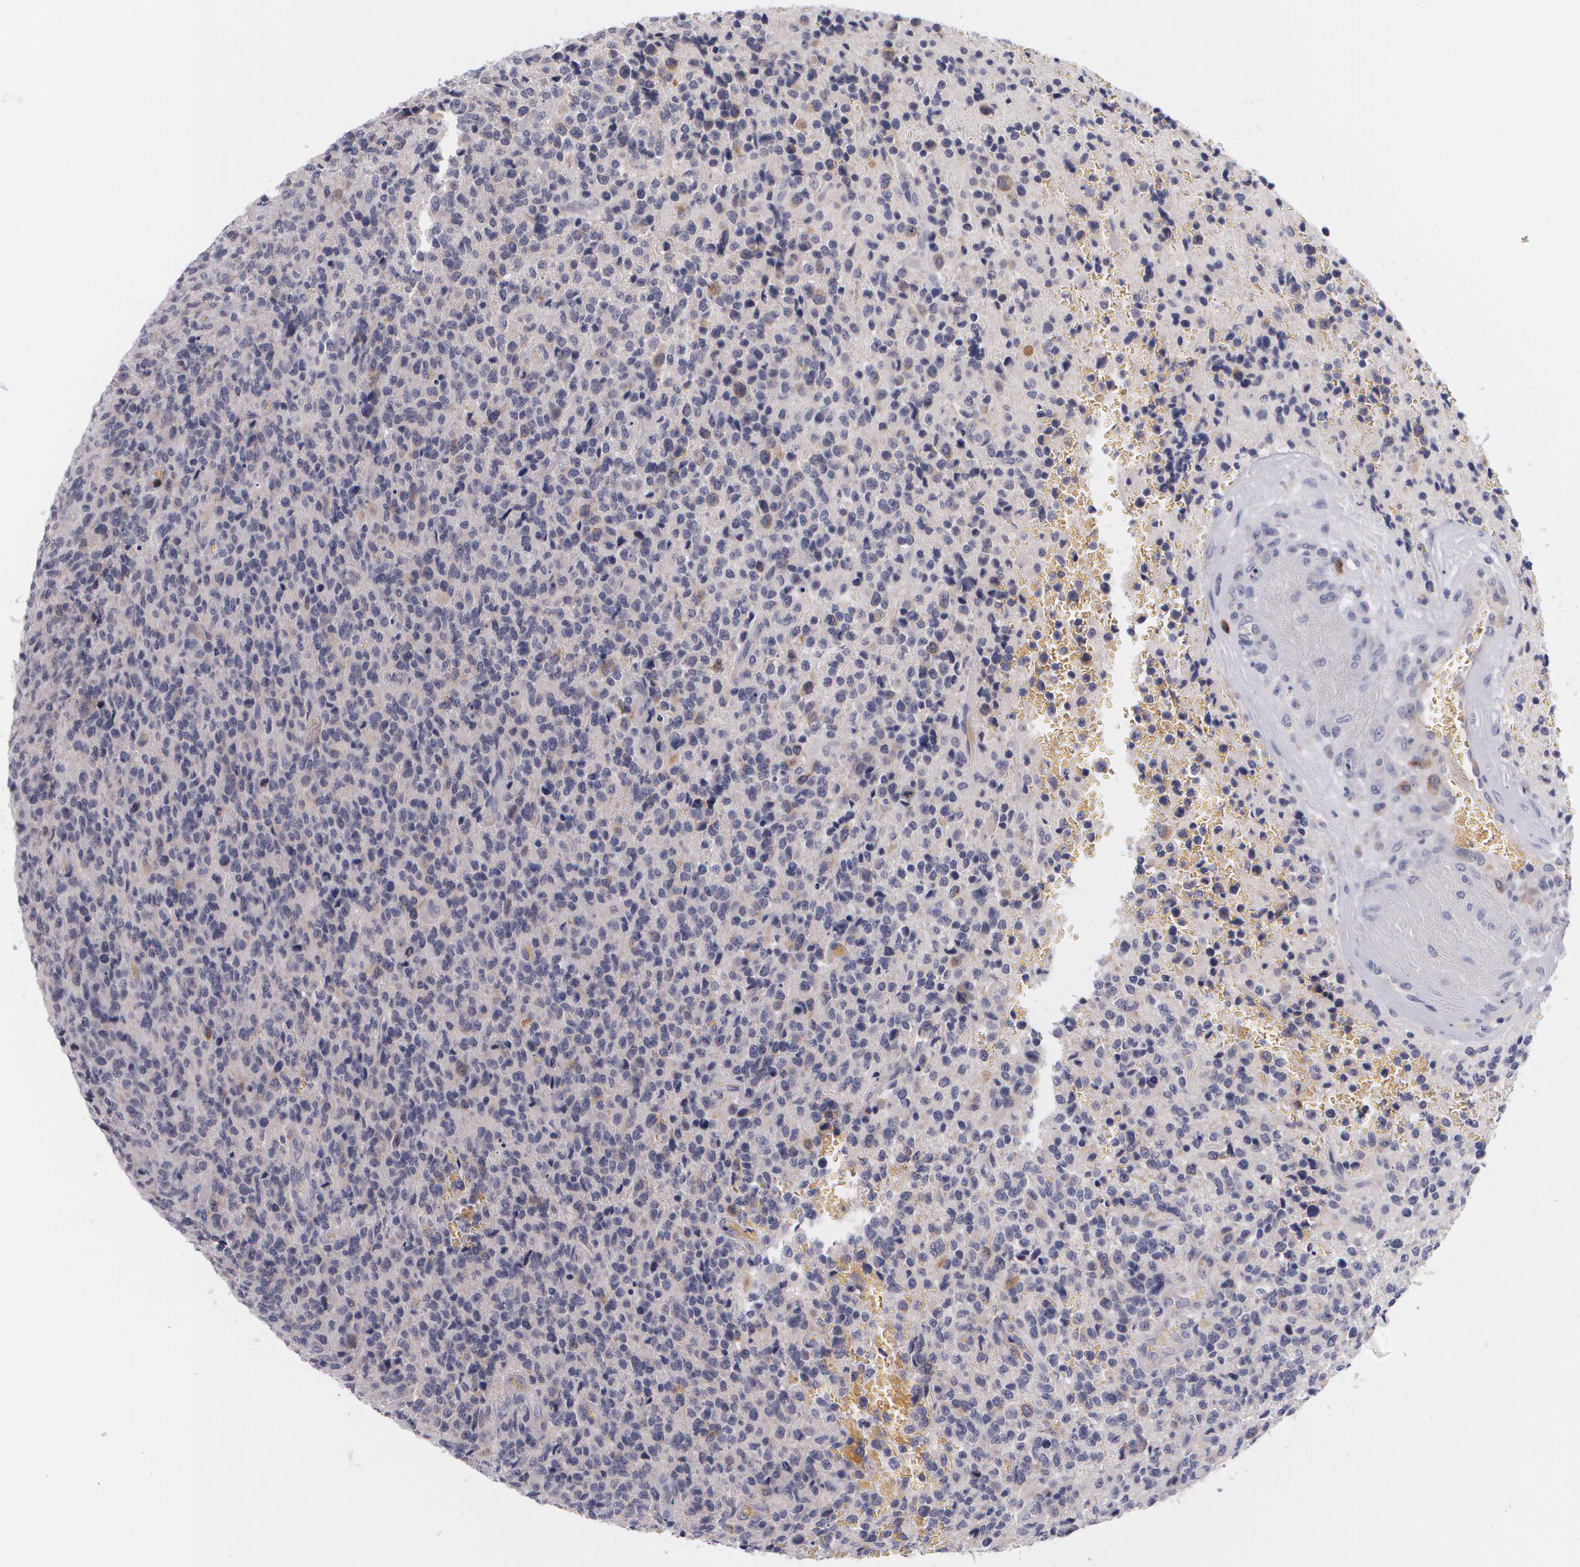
{"staining": {"intensity": "moderate", "quantity": "<25%", "location": "cytoplasmic/membranous"}, "tissue": "glioma", "cell_type": "Tumor cells", "image_type": "cancer", "snomed": [{"axis": "morphology", "description": "Glioma, malignant, High grade"}, {"axis": "topography", "description": "Brain"}], "caption": "Immunohistochemistry (IHC) of glioma exhibits low levels of moderate cytoplasmic/membranous staining in about <25% of tumor cells.", "gene": "HMMR", "patient": {"sex": "male", "age": 36}}